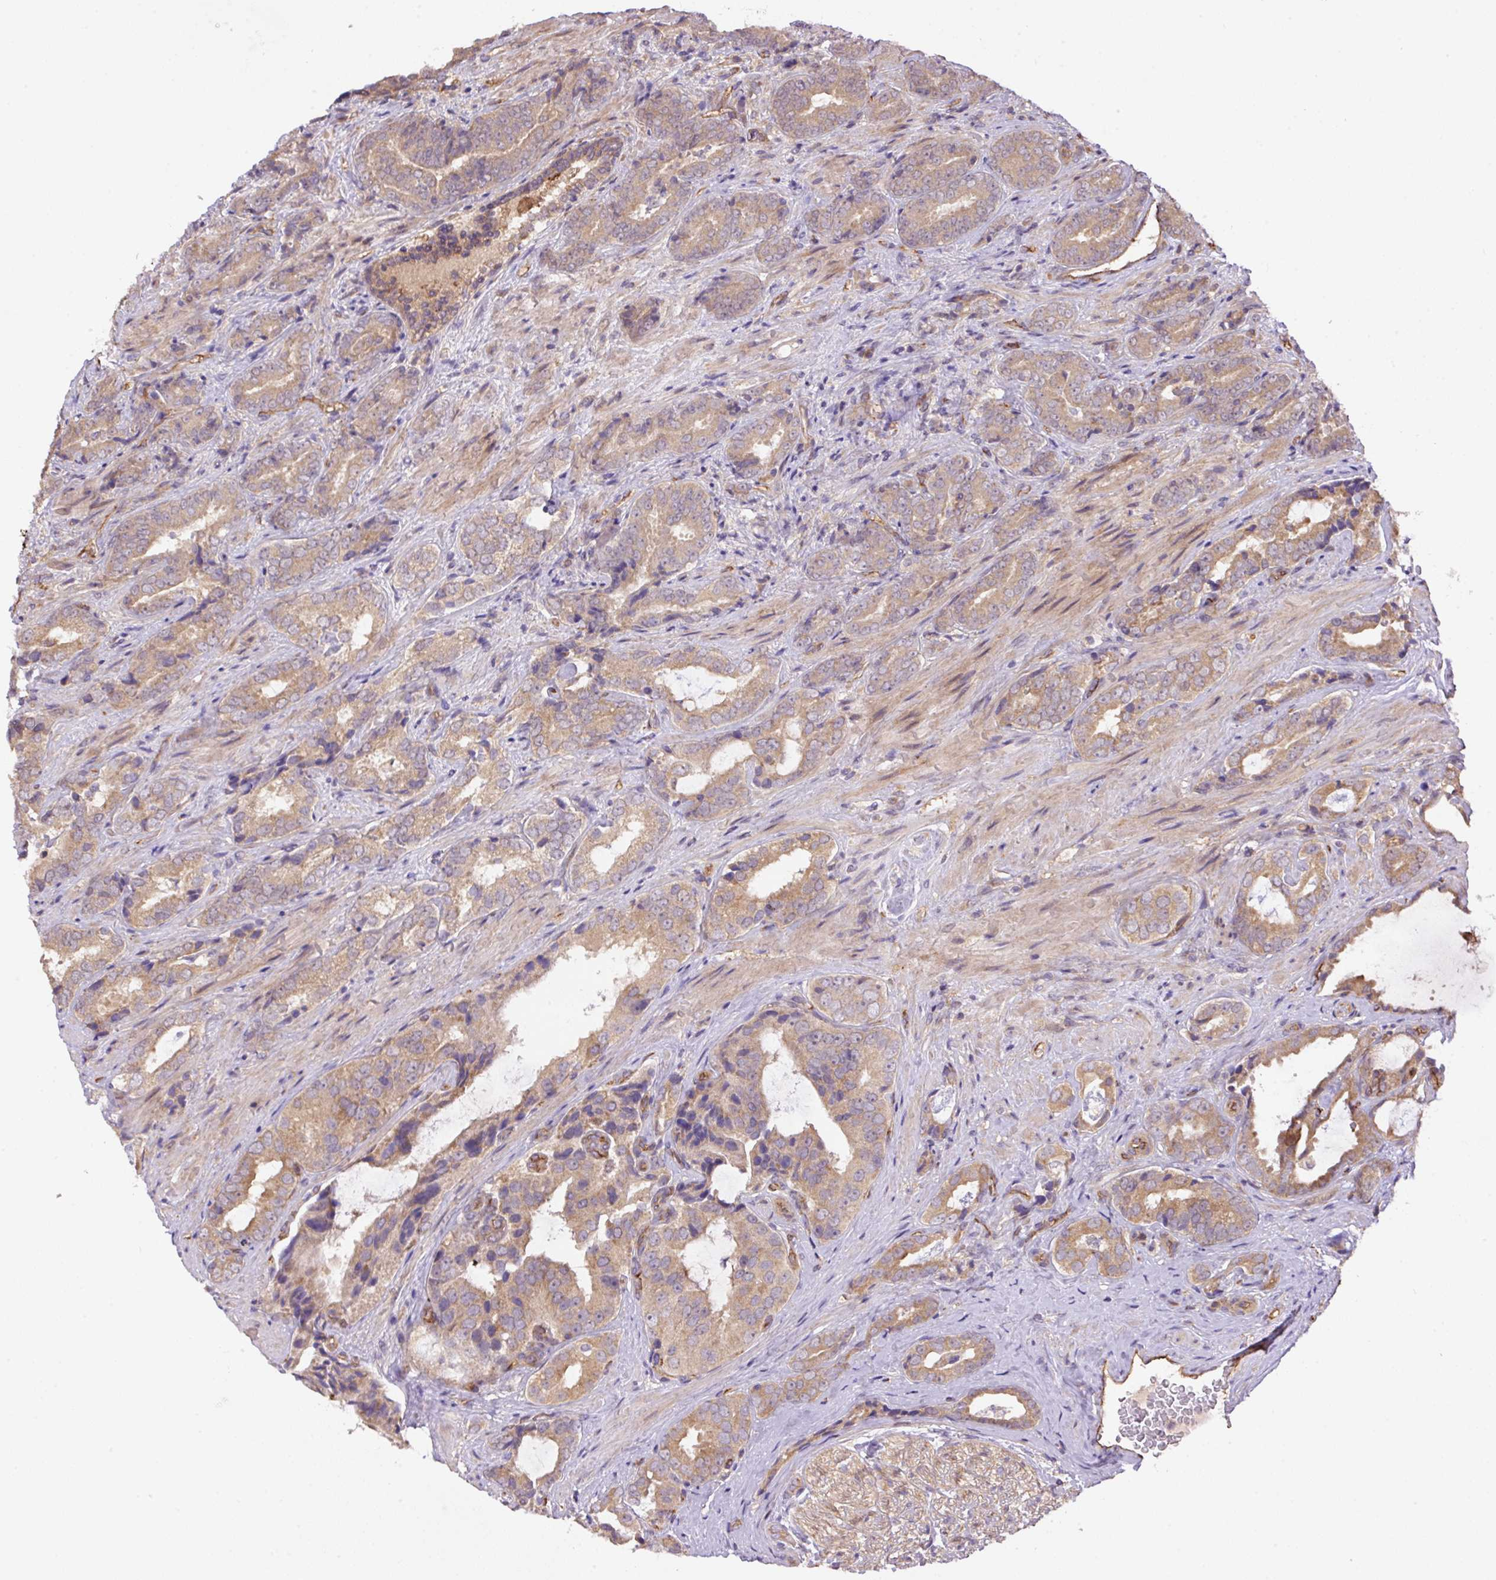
{"staining": {"intensity": "moderate", "quantity": ">75%", "location": "cytoplasmic/membranous"}, "tissue": "prostate cancer", "cell_type": "Tumor cells", "image_type": "cancer", "snomed": [{"axis": "morphology", "description": "Adenocarcinoma, High grade"}, {"axis": "topography", "description": "Prostate"}], "caption": "Prostate high-grade adenocarcinoma was stained to show a protein in brown. There is medium levels of moderate cytoplasmic/membranous positivity in approximately >75% of tumor cells. The staining was performed using DAB to visualize the protein expression in brown, while the nuclei were stained in blue with hematoxylin (Magnification: 20x).", "gene": "PPME1", "patient": {"sex": "male", "age": 71}}